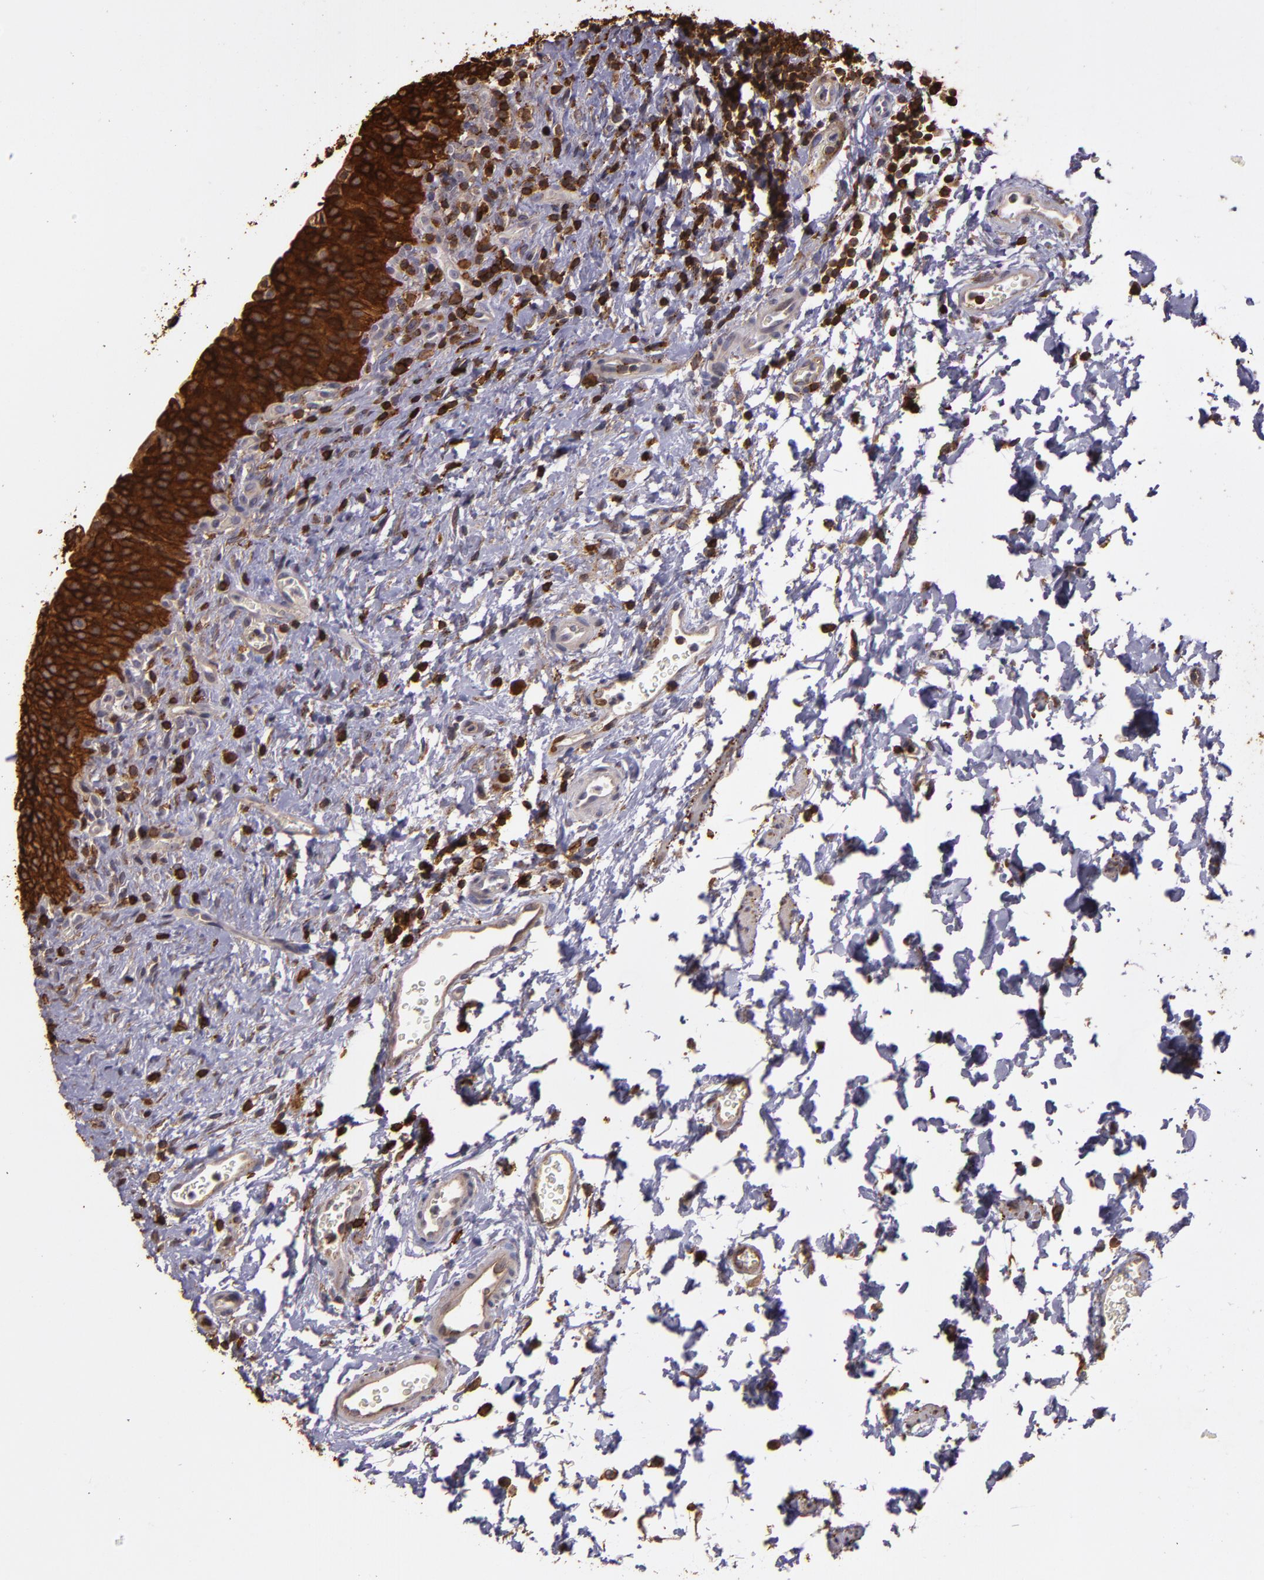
{"staining": {"intensity": "strong", "quantity": ">75%", "location": "cytoplasmic/membranous"}, "tissue": "urinary bladder", "cell_type": "Urothelial cells", "image_type": "normal", "snomed": [{"axis": "morphology", "description": "Normal tissue, NOS"}, {"axis": "topography", "description": "Urinary bladder"}], "caption": "Protein staining of benign urinary bladder shows strong cytoplasmic/membranous expression in about >75% of urothelial cells.", "gene": "SLC9A3R1", "patient": {"sex": "male", "age": 51}}